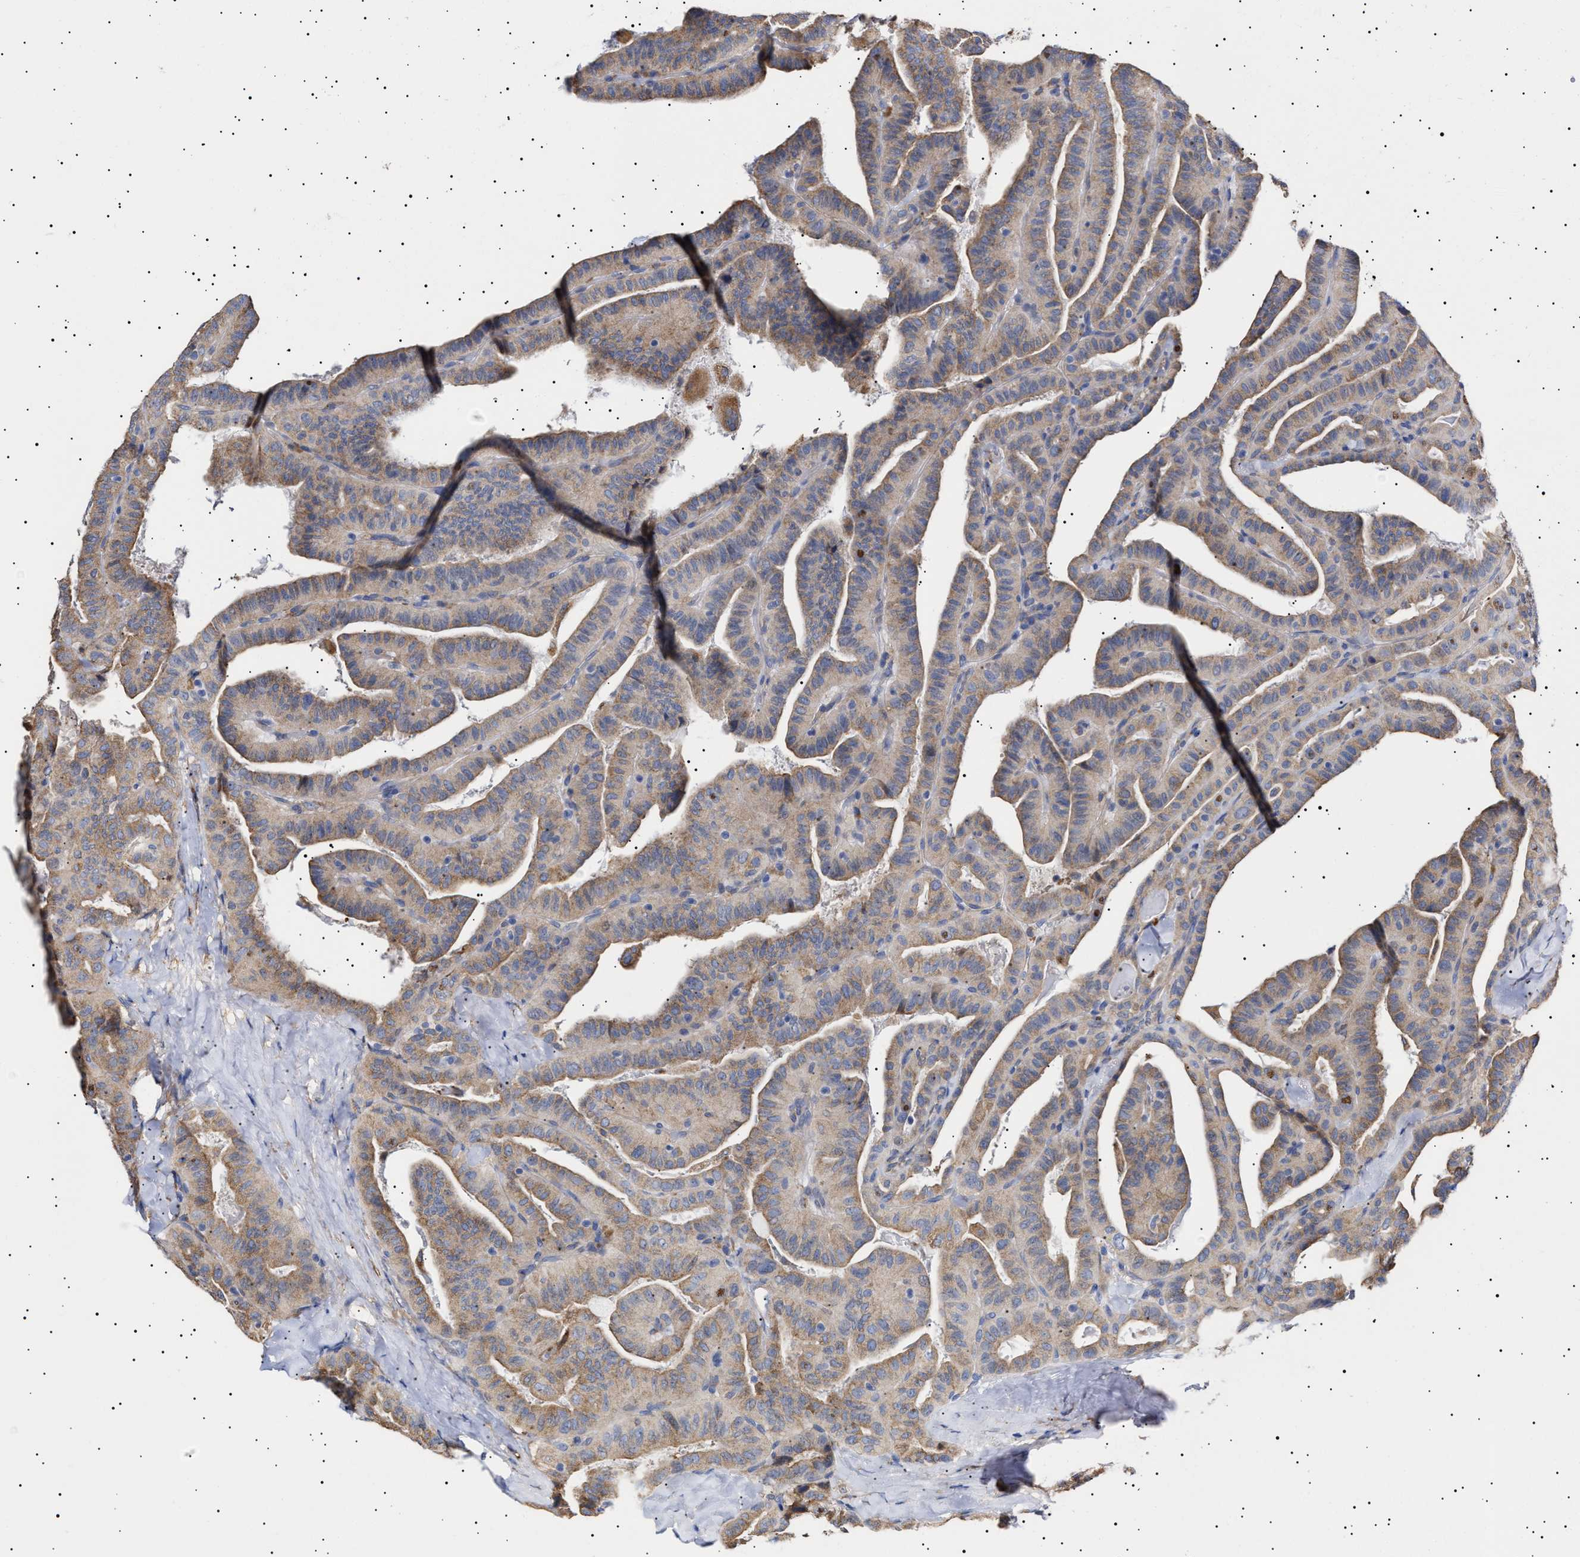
{"staining": {"intensity": "weak", "quantity": ">75%", "location": "cytoplasmic/membranous"}, "tissue": "thyroid cancer", "cell_type": "Tumor cells", "image_type": "cancer", "snomed": [{"axis": "morphology", "description": "Papillary adenocarcinoma, NOS"}, {"axis": "topography", "description": "Thyroid gland"}], "caption": "Immunohistochemical staining of human papillary adenocarcinoma (thyroid) demonstrates low levels of weak cytoplasmic/membranous positivity in about >75% of tumor cells.", "gene": "ERCC6L2", "patient": {"sex": "male", "age": 77}}